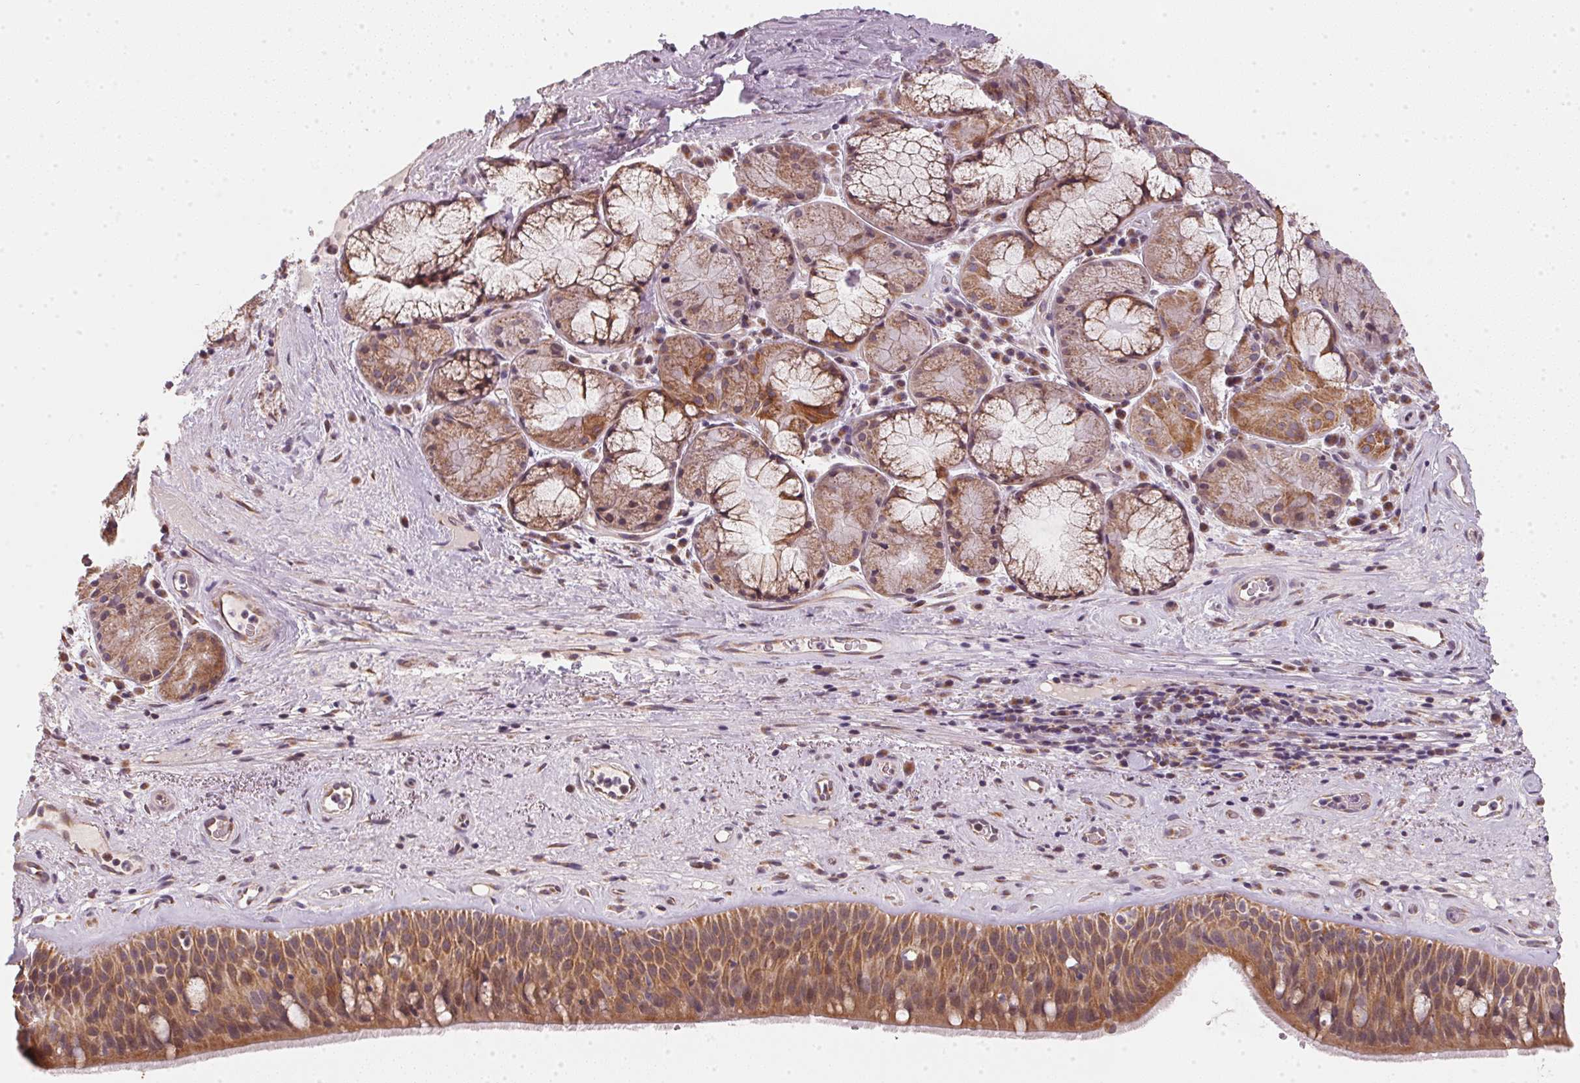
{"staining": {"intensity": "moderate", "quantity": ">75%", "location": "cytoplasmic/membranous"}, "tissue": "bronchus", "cell_type": "Respiratory epithelial cells", "image_type": "normal", "snomed": [{"axis": "morphology", "description": "Normal tissue, NOS"}, {"axis": "topography", "description": "Bronchus"}], "caption": "High-power microscopy captured an IHC photomicrograph of benign bronchus, revealing moderate cytoplasmic/membranous expression in about >75% of respiratory epithelial cells.", "gene": "MATCAP1", "patient": {"sex": "male", "age": 48}}